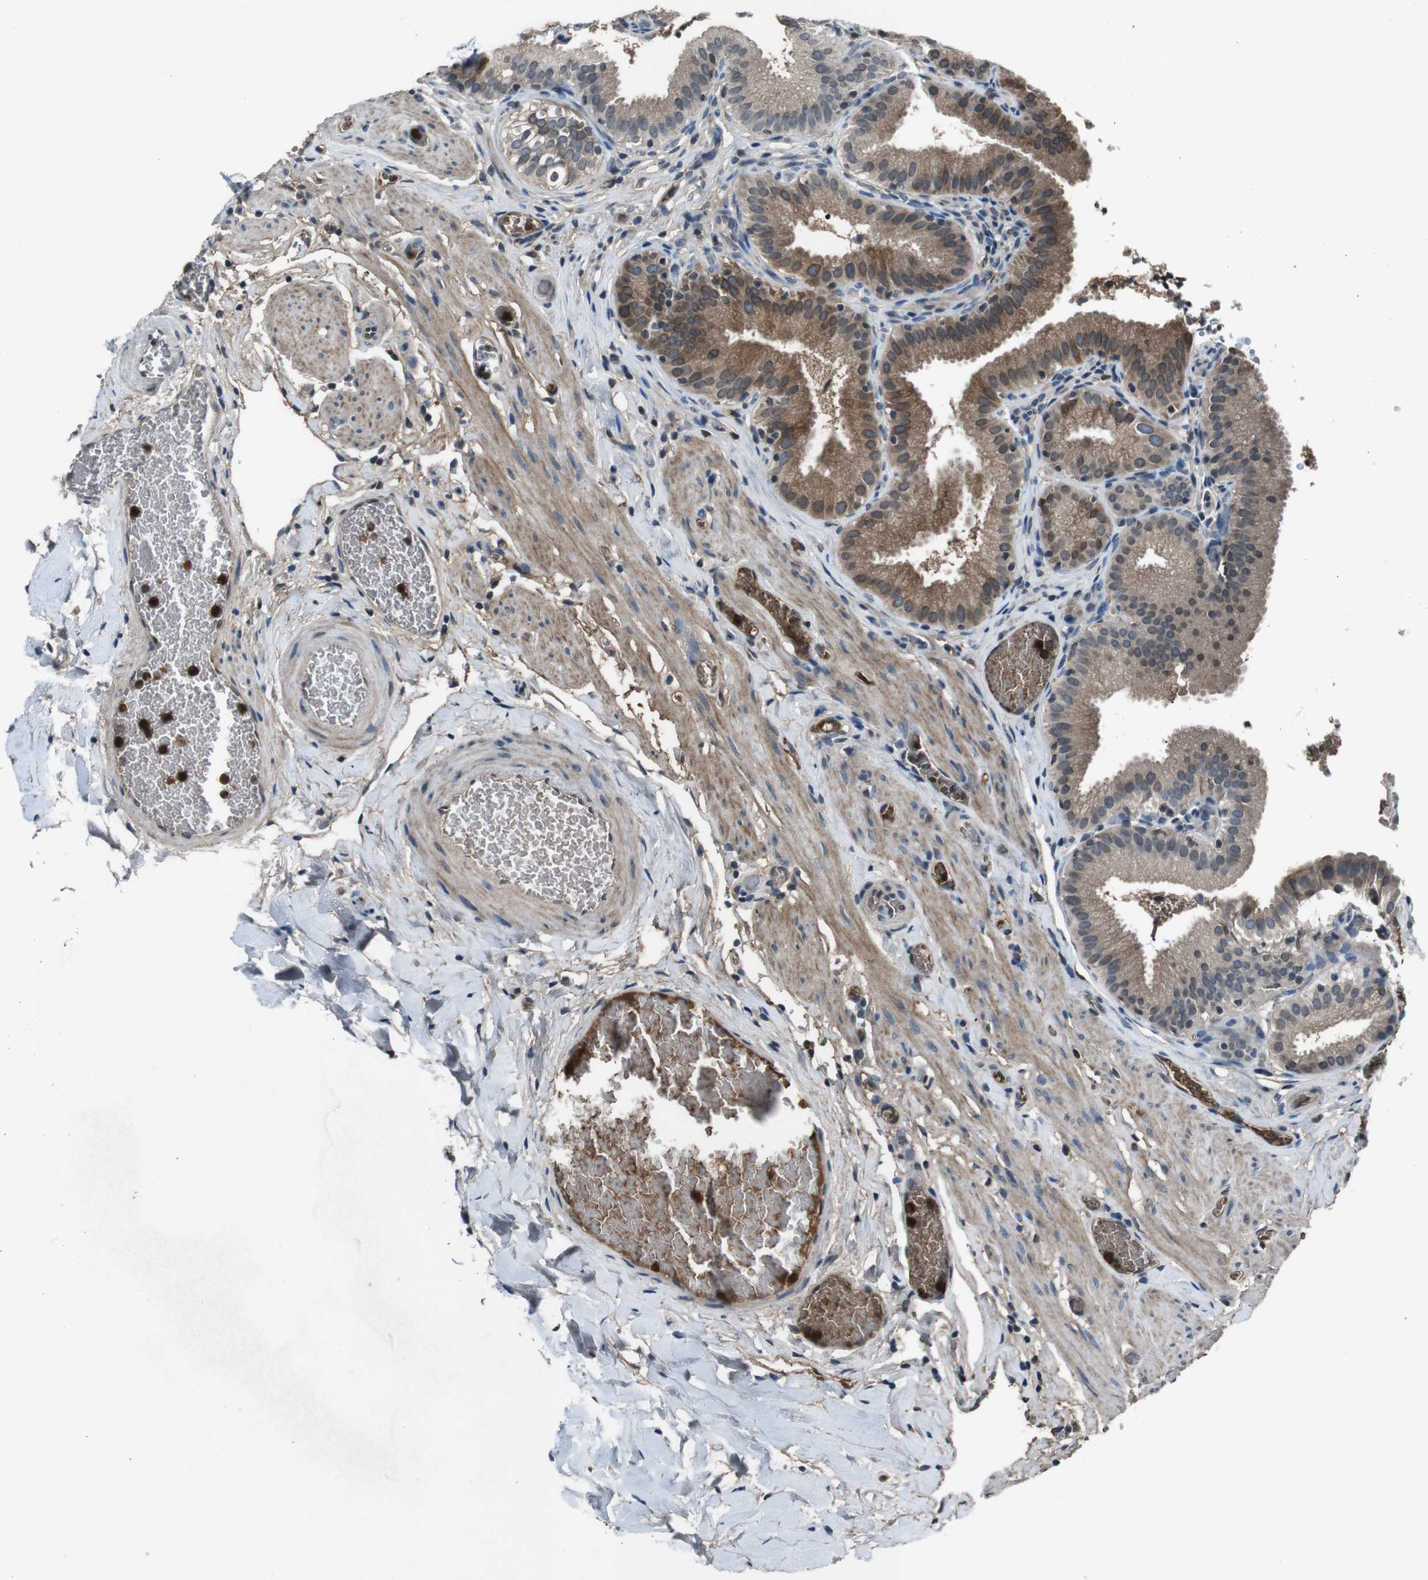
{"staining": {"intensity": "moderate", "quantity": ">75%", "location": "cytoplasmic/membranous"}, "tissue": "gallbladder", "cell_type": "Glandular cells", "image_type": "normal", "snomed": [{"axis": "morphology", "description": "Normal tissue, NOS"}, {"axis": "topography", "description": "Gallbladder"}], "caption": "The immunohistochemical stain highlights moderate cytoplasmic/membranous expression in glandular cells of unremarkable gallbladder. The staining is performed using DAB (3,3'-diaminobenzidine) brown chromogen to label protein expression. The nuclei are counter-stained blue using hematoxylin.", "gene": "UGT1A6", "patient": {"sex": "male", "age": 54}}